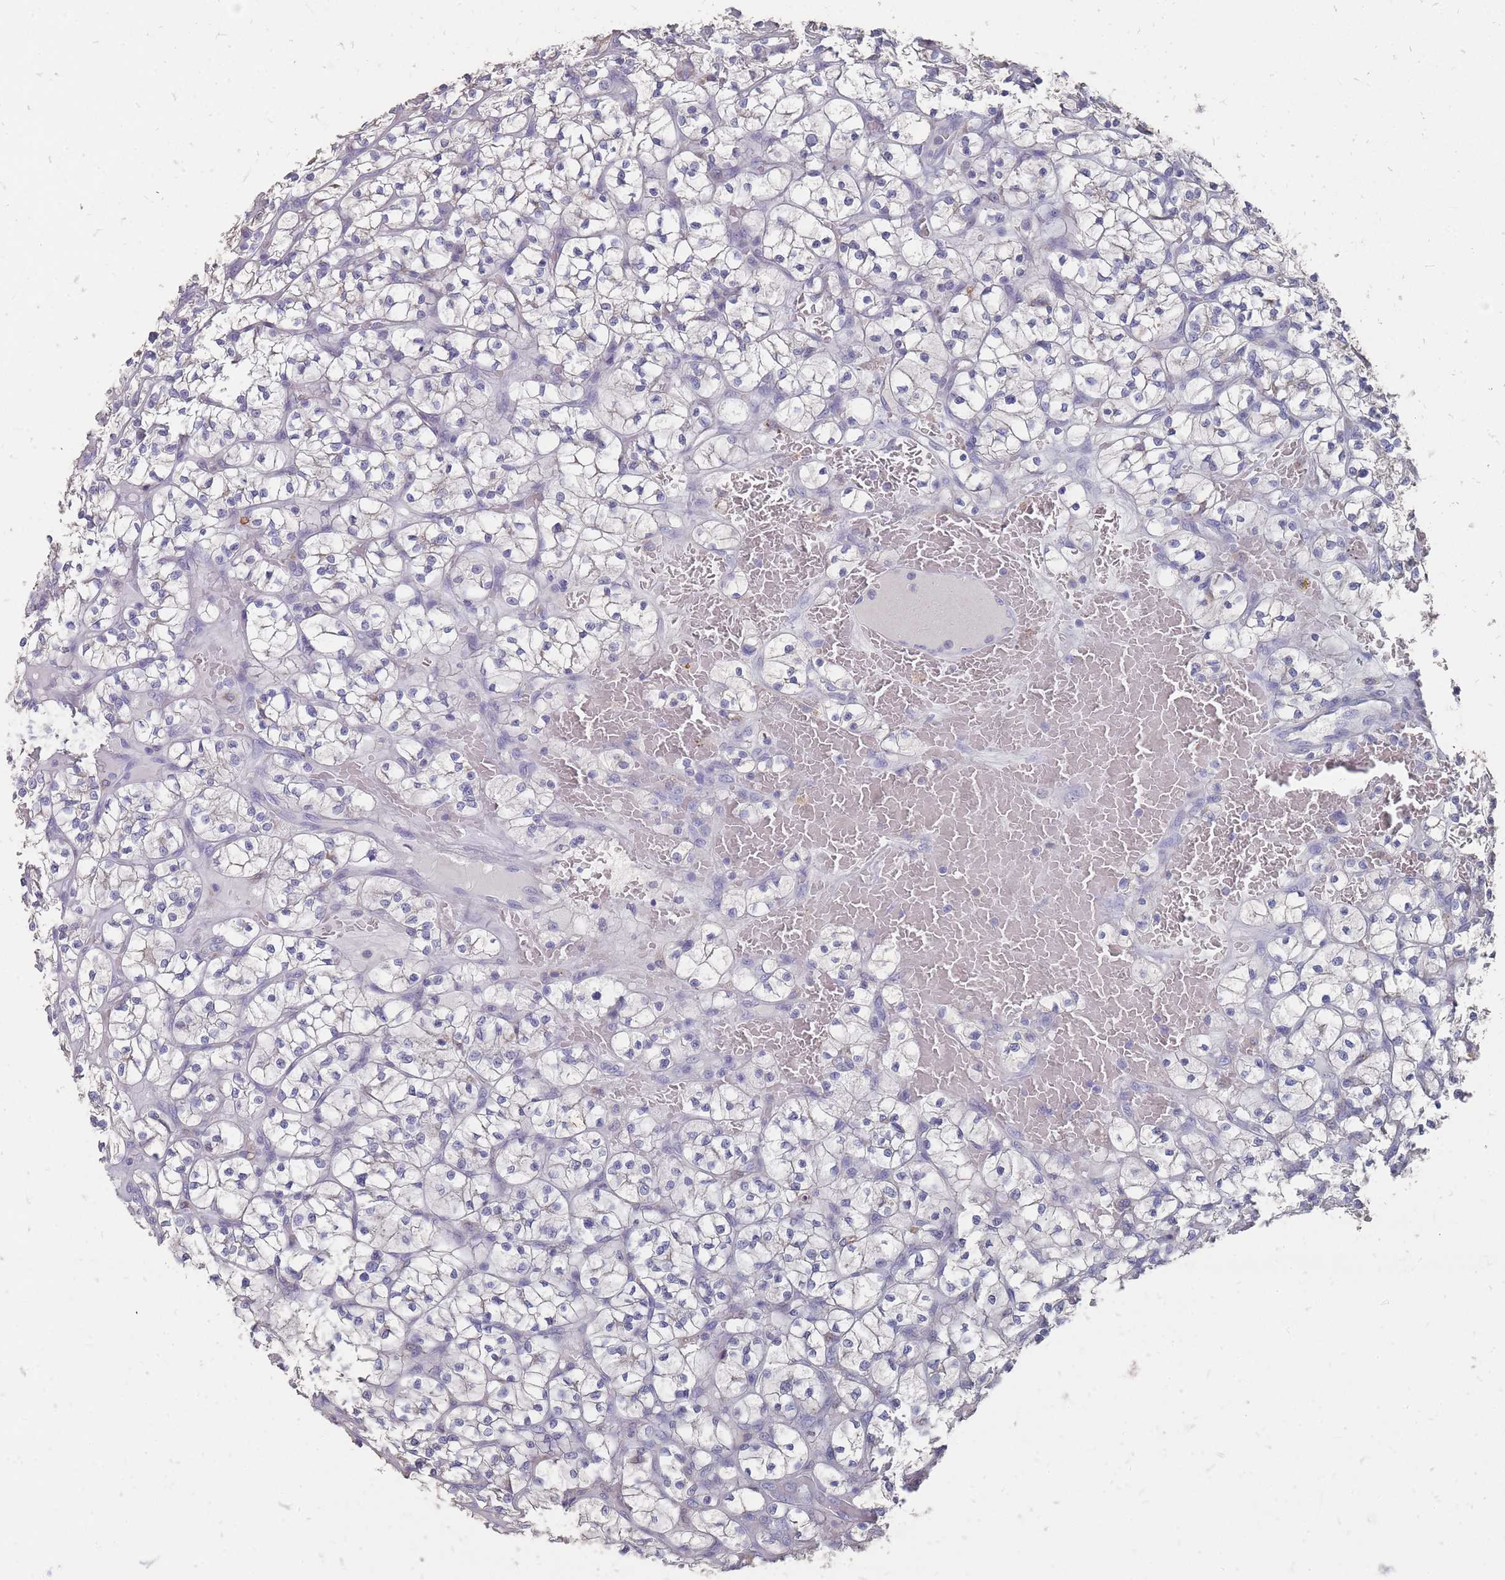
{"staining": {"intensity": "negative", "quantity": "none", "location": "none"}, "tissue": "renal cancer", "cell_type": "Tumor cells", "image_type": "cancer", "snomed": [{"axis": "morphology", "description": "Adenocarcinoma, NOS"}, {"axis": "topography", "description": "Kidney"}], "caption": "An immunohistochemistry (IHC) micrograph of adenocarcinoma (renal) is shown. There is no staining in tumor cells of adenocarcinoma (renal).", "gene": "OTULINL", "patient": {"sex": "female", "age": 64}}